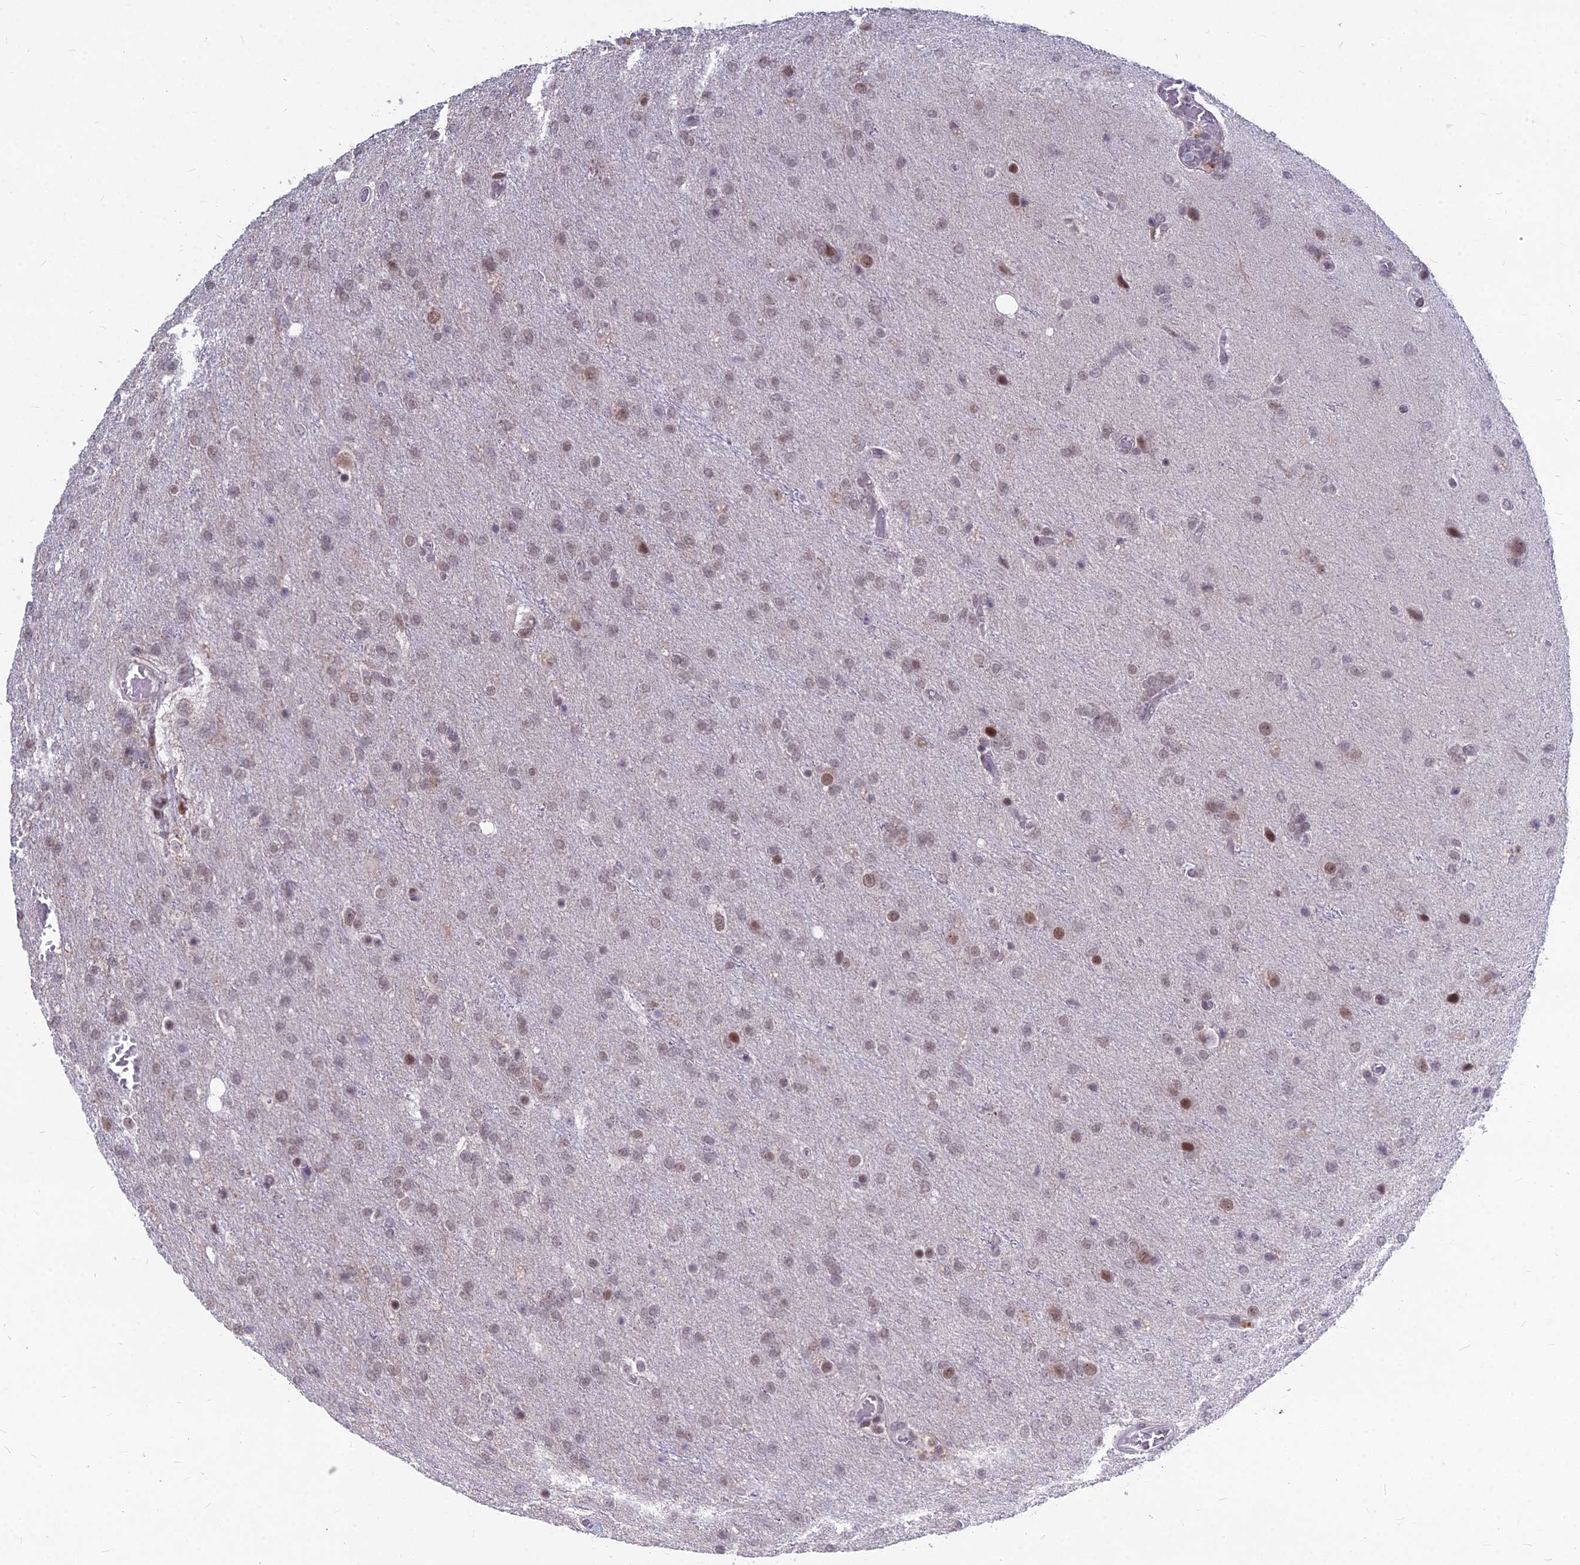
{"staining": {"intensity": "moderate", "quantity": "25%-75%", "location": "nuclear"}, "tissue": "glioma", "cell_type": "Tumor cells", "image_type": "cancer", "snomed": [{"axis": "morphology", "description": "Glioma, malignant, High grade"}, {"axis": "topography", "description": "Brain"}], "caption": "The micrograph displays a brown stain indicating the presence of a protein in the nuclear of tumor cells in glioma. The protein of interest is shown in brown color, while the nuclei are stained blue.", "gene": "KAT7", "patient": {"sex": "female", "age": 74}}